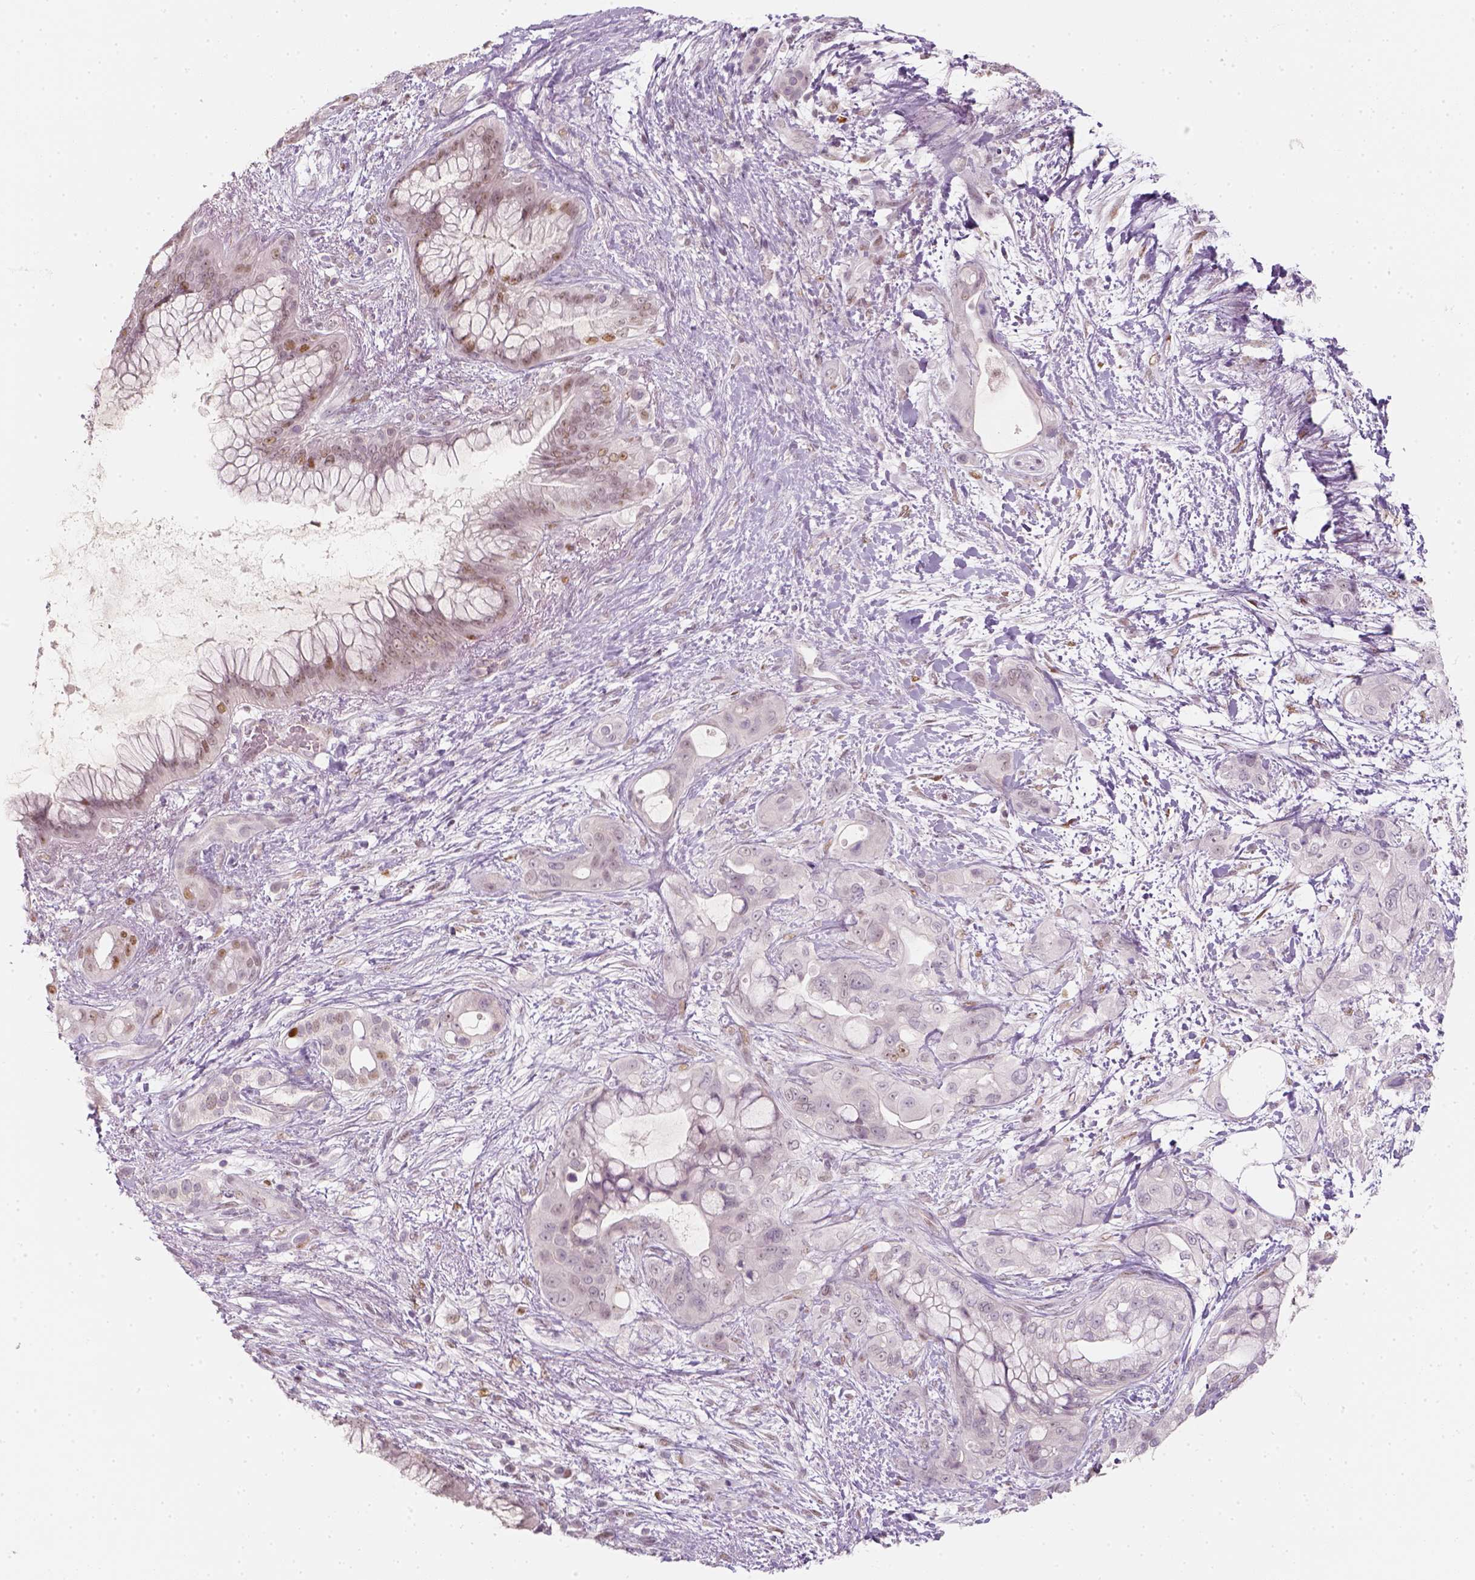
{"staining": {"intensity": "negative", "quantity": "none", "location": "none"}, "tissue": "pancreatic cancer", "cell_type": "Tumor cells", "image_type": "cancer", "snomed": [{"axis": "morphology", "description": "Adenocarcinoma, NOS"}, {"axis": "topography", "description": "Pancreas"}], "caption": "This is an immunohistochemistry (IHC) image of human pancreatic adenocarcinoma. There is no positivity in tumor cells.", "gene": "TP53", "patient": {"sex": "male", "age": 71}}